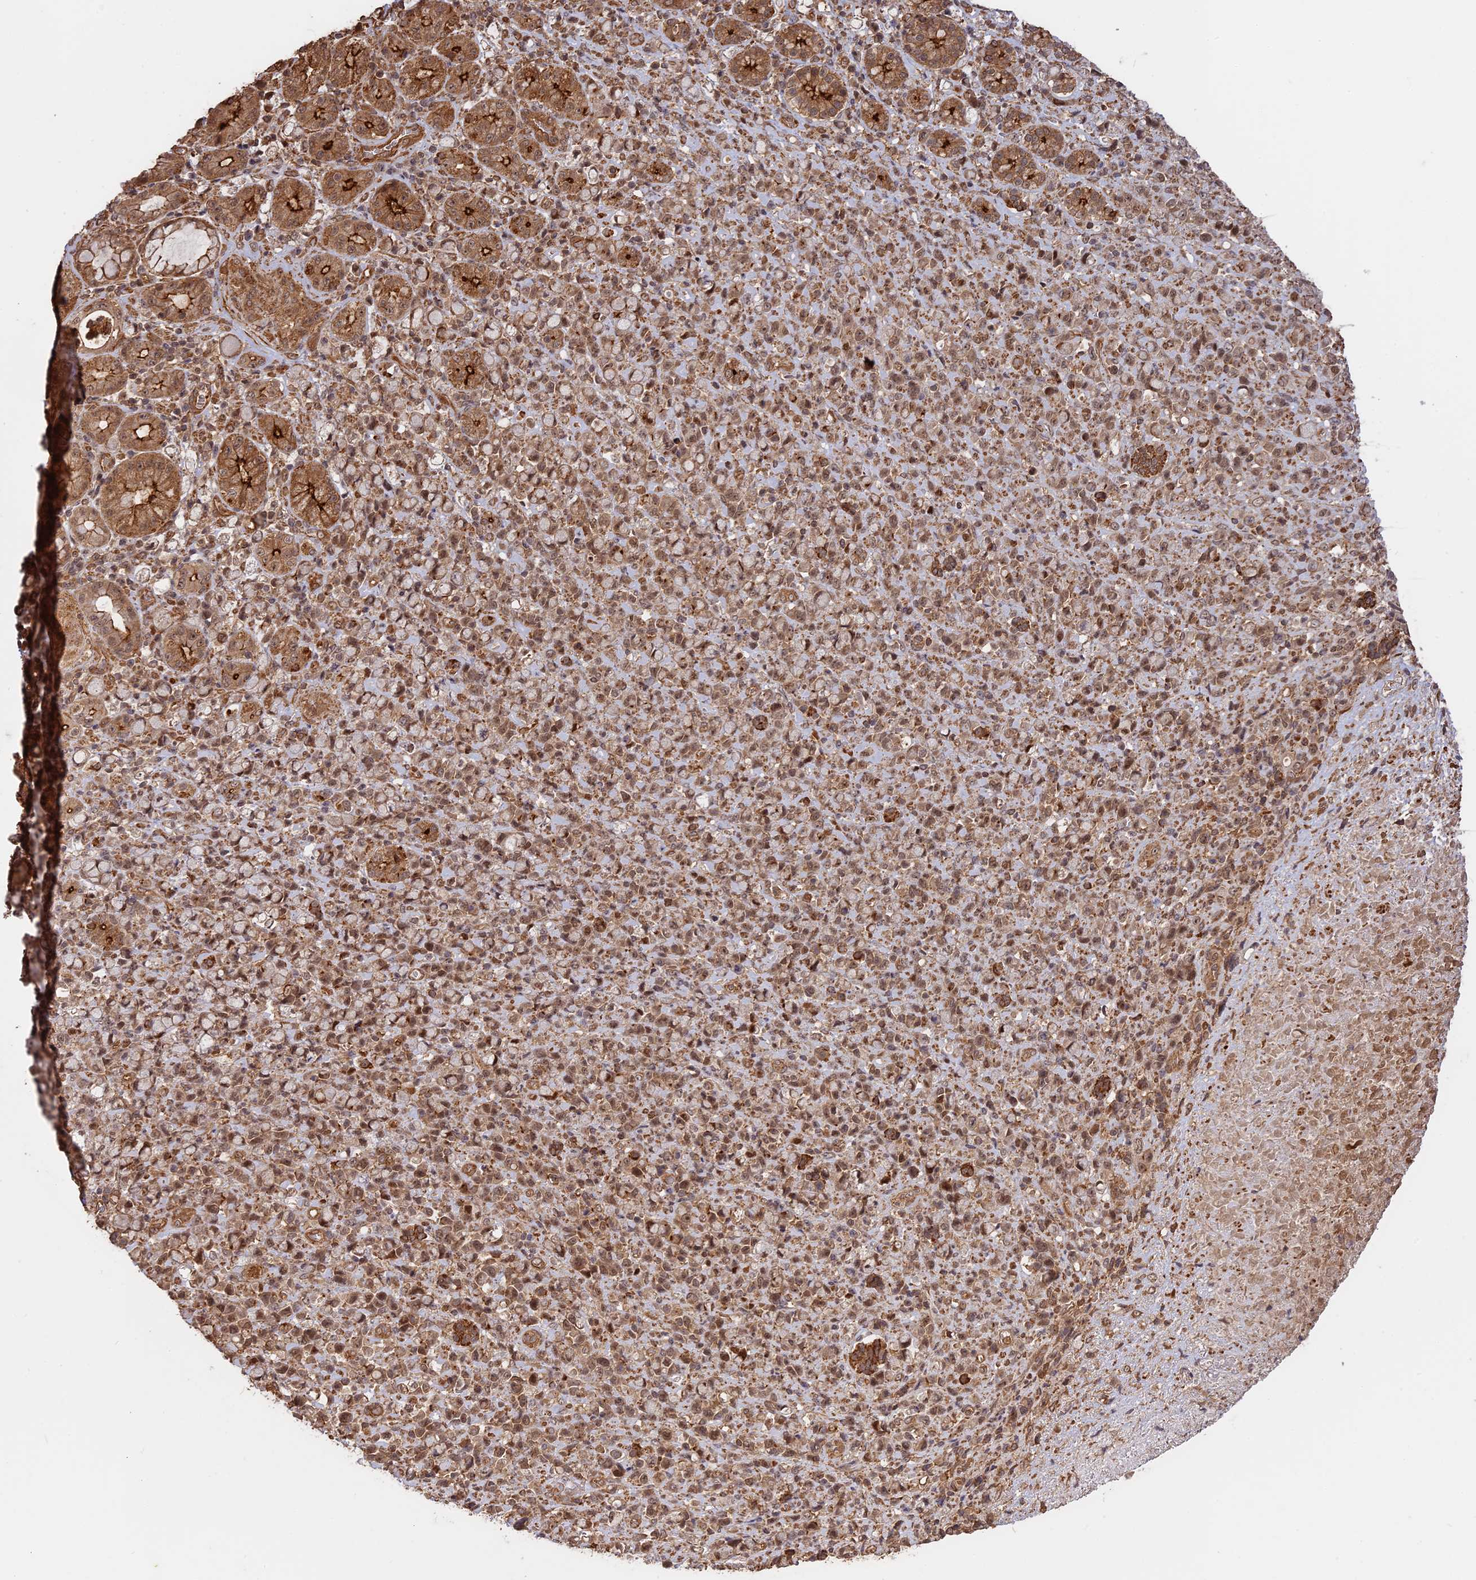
{"staining": {"intensity": "moderate", "quantity": ">75%", "location": "cytoplasmic/membranous,nuclear"}, "tissue": "stomach cancer", "cell_type": "Tumor cells", "image_type": "cancer", "snomed": [{"axis": "morphology", "description": "Normal tissue, NOS"}, {"axis": "morphology", "description": "Adenocarcinoma, NOS"}, {"axis": "topography", "description": "Stomach"}], "caption": "Immunohistochemical staining of stomach cancer (adenocarcinoma) displays medium levels of moderate cytoplasmic/membranous and nuclear protein staining in approximately >75% of tumor cells. Nuclei are stained in blue.", "gene": "CCDC174", "patient": {"sex": "female", "age": 79}}